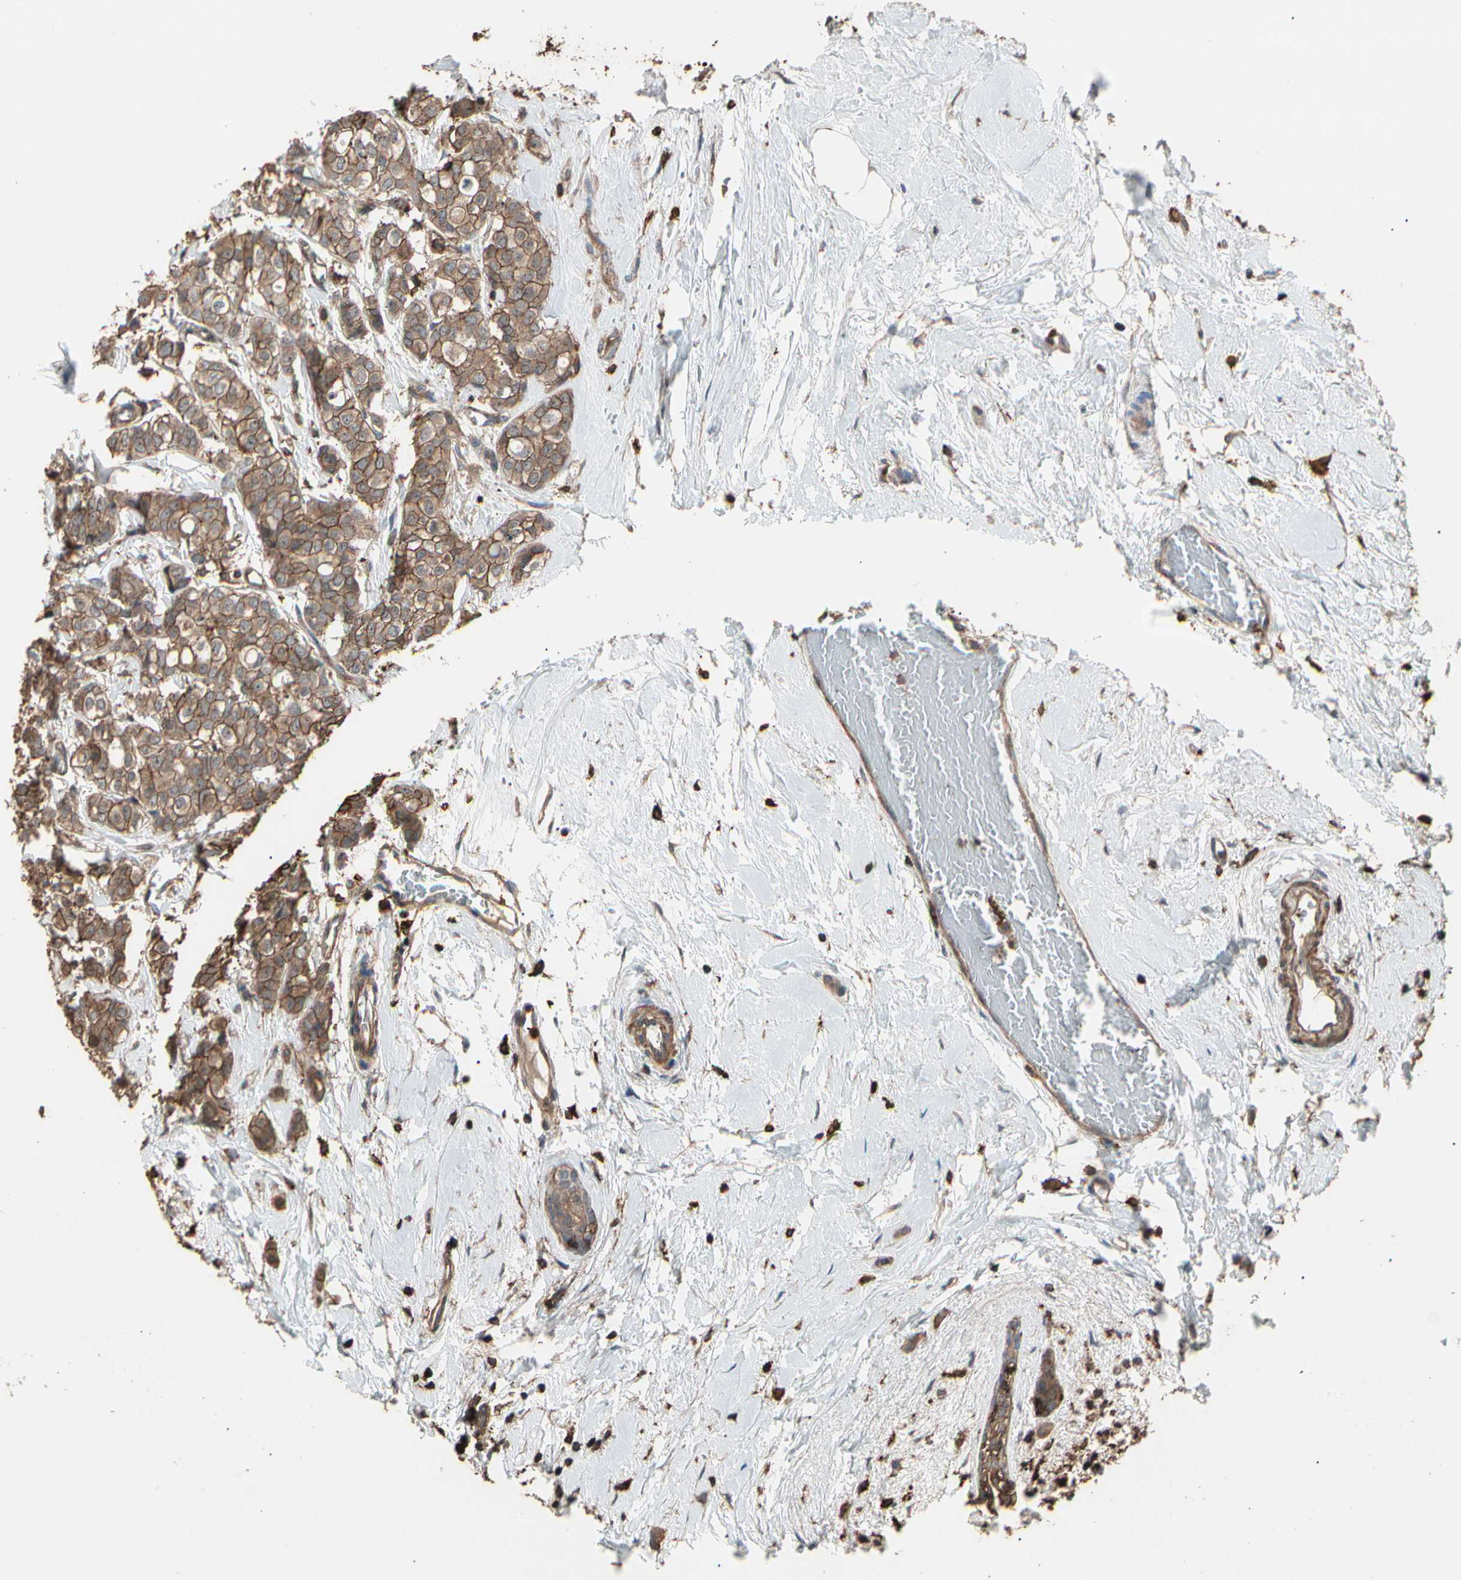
{"staining": {"intensity": "moderate", "quantity": ">75%", "location": "cytoplasmic/membranous"}, "tissue": "breast cancer", "cell_type": "Tumor cells", "image_type": "cancer", "snomed": [{"axis": "morphology", "description": "Lobular carcinoma"}, {"axis": "topography", "description": "Breast"}], "caption": "Immunohistochemistry staining of breast cancer (lobular carcinoma), which reveals medium levels of moderate cytoplasmic/membranous staining in approximately >75% of tumor cells indicating moderate cytoplasmic/membranous protein staining. The staining was performed using DAB (3,3'-diaminobenzidine) (brown) for protein detection and nuclei were counterstained in hematoxylin (blue).", "gene": "MAPK13", "patient": {"sex": "female", "age": 60}}